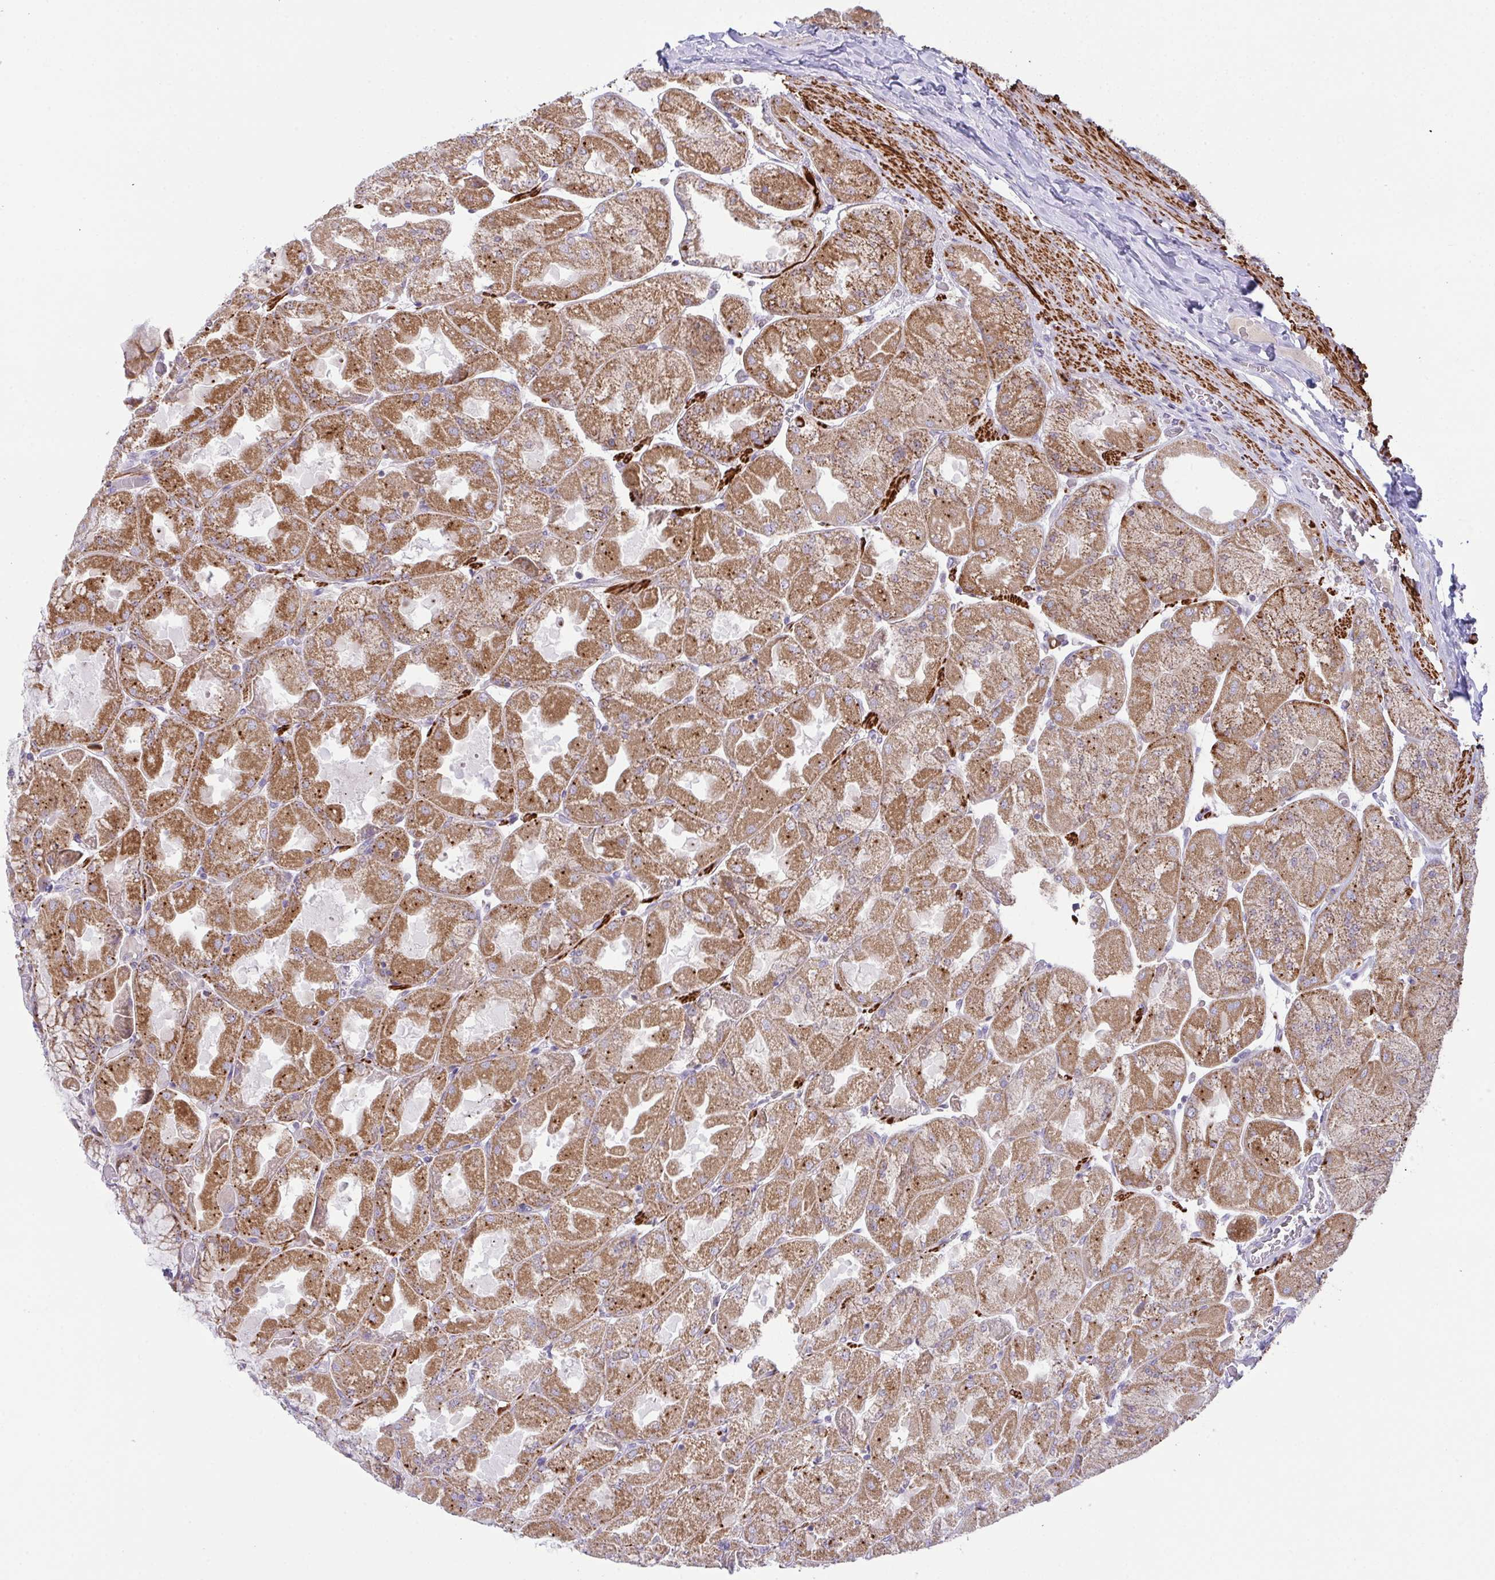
{"staining": {"intensity": "strong", "quantity": ">75%", "location": "cytoplasmic/membranous"}, "tissue": "stomach", "cell_type": "Glandular cells", "image_type": "normal", "snomed": [{"axis": "morphology", "description": "Normal tissue, NOS"}, {"axis": "topography", "description": "Stomach"}], "caption": "This is a histology image of immunohistochemistry (IHC) staining of benign stomach, which shows strong expression in the cytoplasmic/membranous of glandular cells.", "gene": "CHDH", "patient": {"sex": "female", "age": 61}}